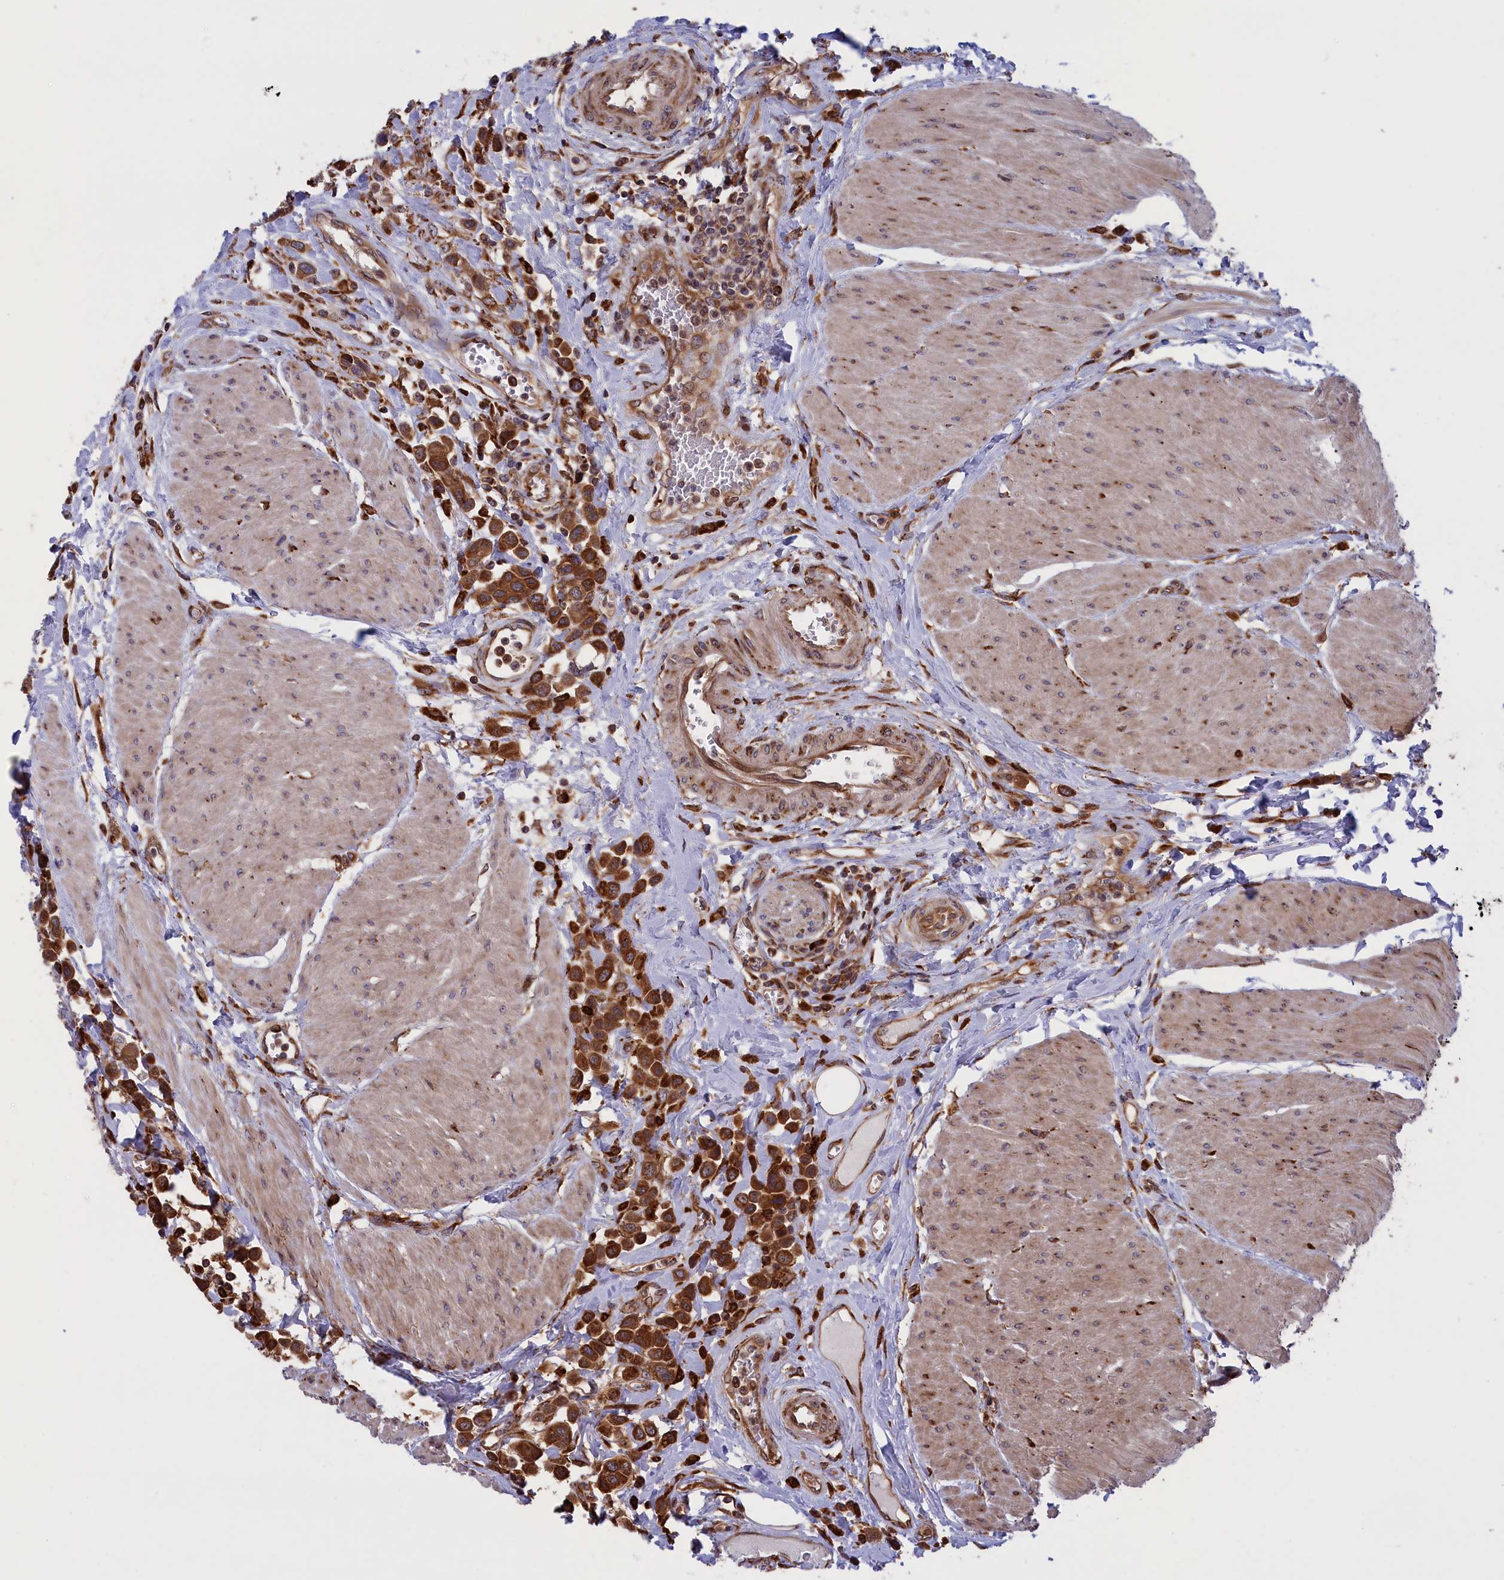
{"staining": {"intensity": "strong", "quantity": ">75%", "location": "cytoplasmic/membranous"}, "tissue": "urothelial cancer", "cell_type": "Tumor cells", "image_type": "cancer", "snomed": [{"axis": "morphology", "description": "Urothelial carcinoma, High grade"}, {"axis": "topography", "description": "Urinary bladder"}], "caption": "Urothelial cancer stained with a brown dye displays strong cytoplasmic/membranous positive expression in about >75% of tumor cells.", "gene": "PLA2G4C", "patient": {"sex": "male", "age": 50}}